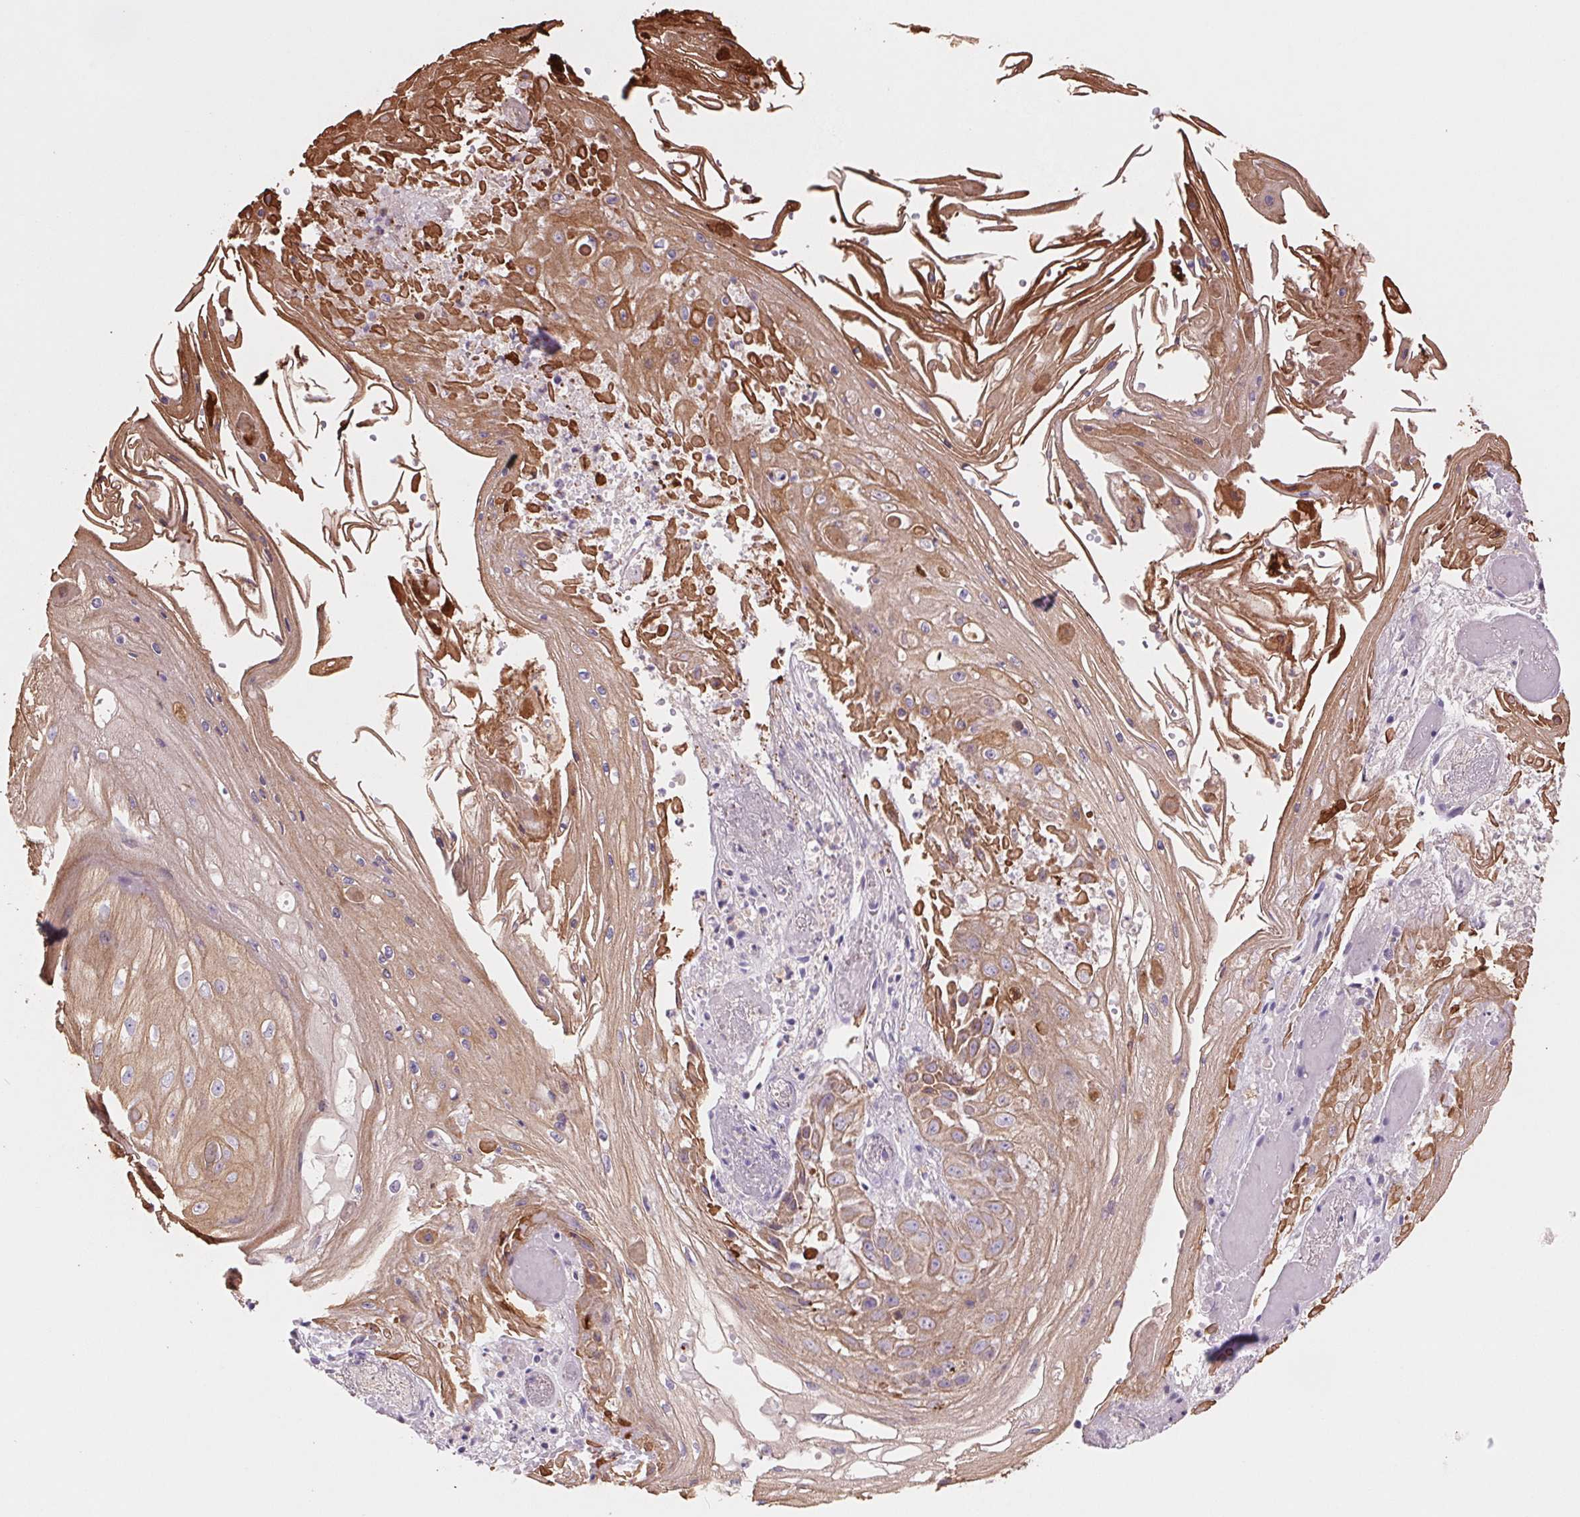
{"staining": {"intensity": "moderate", "quantity": ">75%", "location": "cytoplasmic/membranous"}, "tissue": "skin cancer", "cell_type": "Tumor cells", "image_type": "cancer", "snomed": [{"axis": "morphology", "description": "Squamous cell carcinoma, NOS"}, {"axis": "topography", "description": "Skin"}], "caption": "Moderate cytoplasmic/membranous protein positivity is identified in about >75% of tumor cells in skin cancer (squamous cell carcinoma).", "gene": "KRT1", "patient": {"sex": "male", "age": 70}}